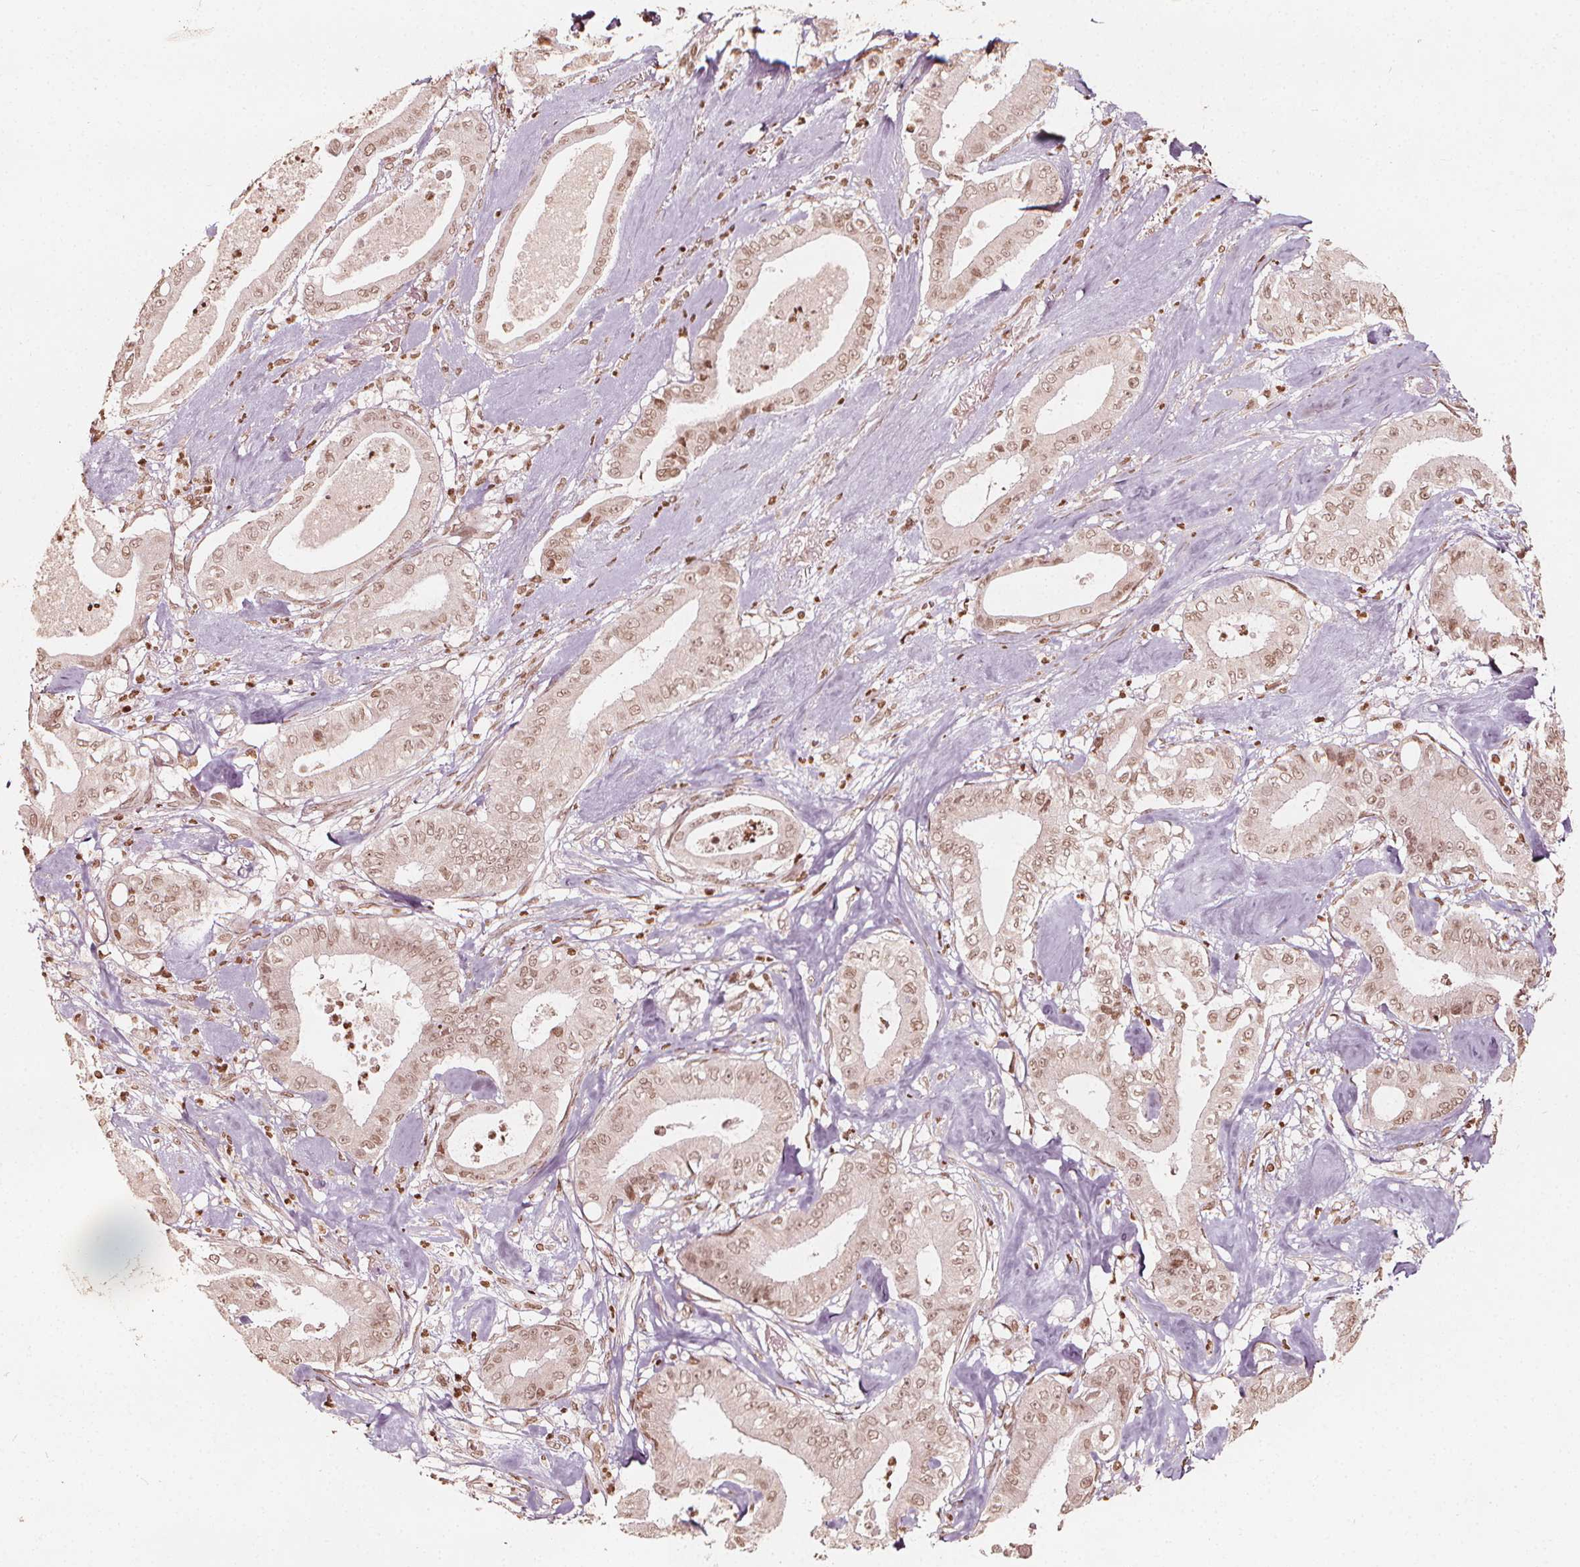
{"staining": {"intensity": "weak", "quantity": ">75%", "location": "nuclear"}, "tissue": "pancreatic cancer", "cell_type": "Tumor cells", "image_type": "cancer", "snomed": [{"axis": "morphology", "description": "Adenocarcinoma, NOS"}, {"axis": "topography", "description": "Pancreas"}], "caption": "There is low levels of weak nuclear expression in tumor cells of pancreatic cancer (adenocarcinoma), as demonstrated by immunohistochemical staining (brown color).", "gene": "H3C14", "patient": {"sex": "male", "age": 71}}